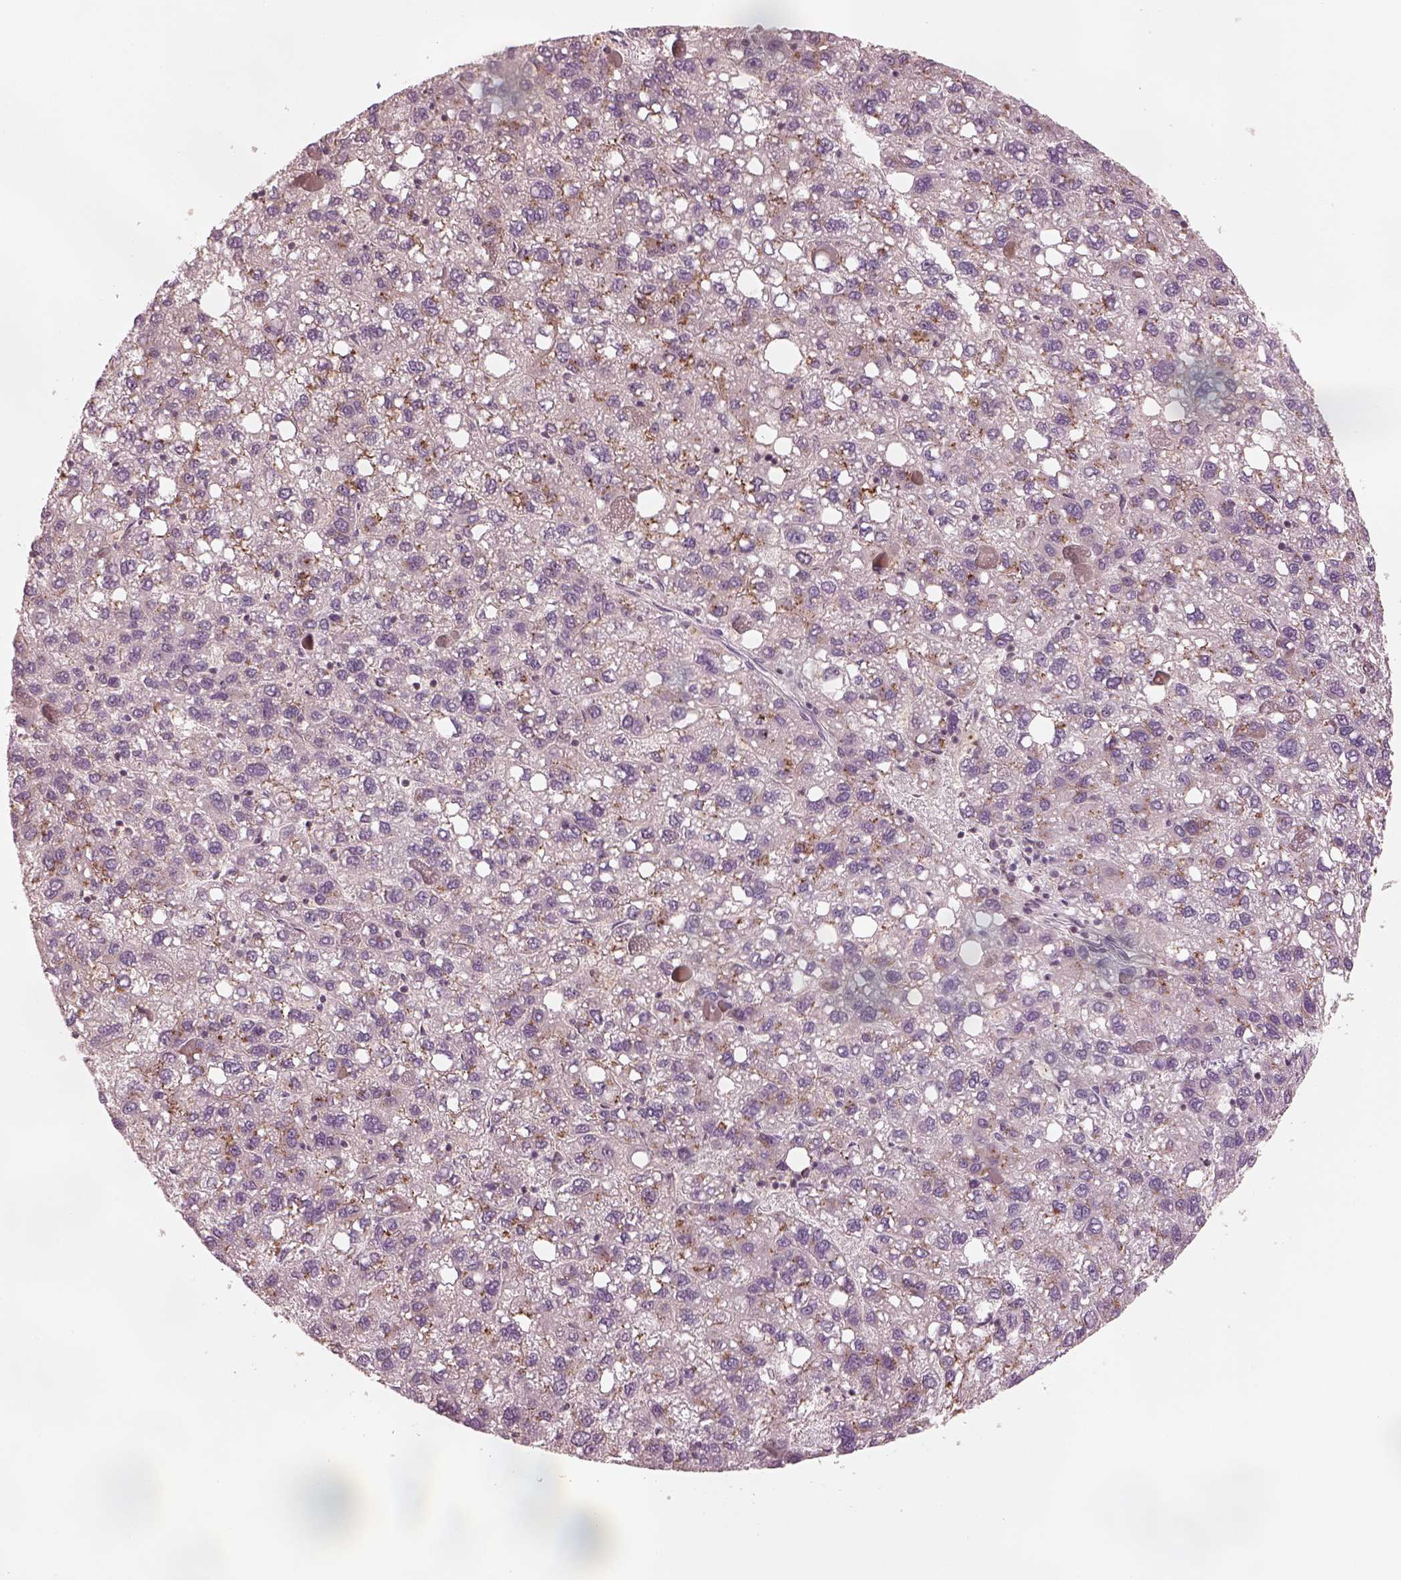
{"staining": {"intensity": "moderate", "quantity": ">75%", "location": "cytoplasmic/membranous"}, "tissue": "liver cancer", "cell_type": "Tumor cells", "image_type": "cancer", "snomed": [{"axis": "morphology", "description": "Carcinoma, Hepatocellular, NOS"}, {"axis": "topography", "description": "Liver"}], "caption": "This is an image of IHC staining of liver hepatocellular carcinoma, which shows moderate staining in the cytoplasmic/membranous of tumor cells.", "gene": "SDCBP2", "patient": {"sex": "female", "age": 82}}